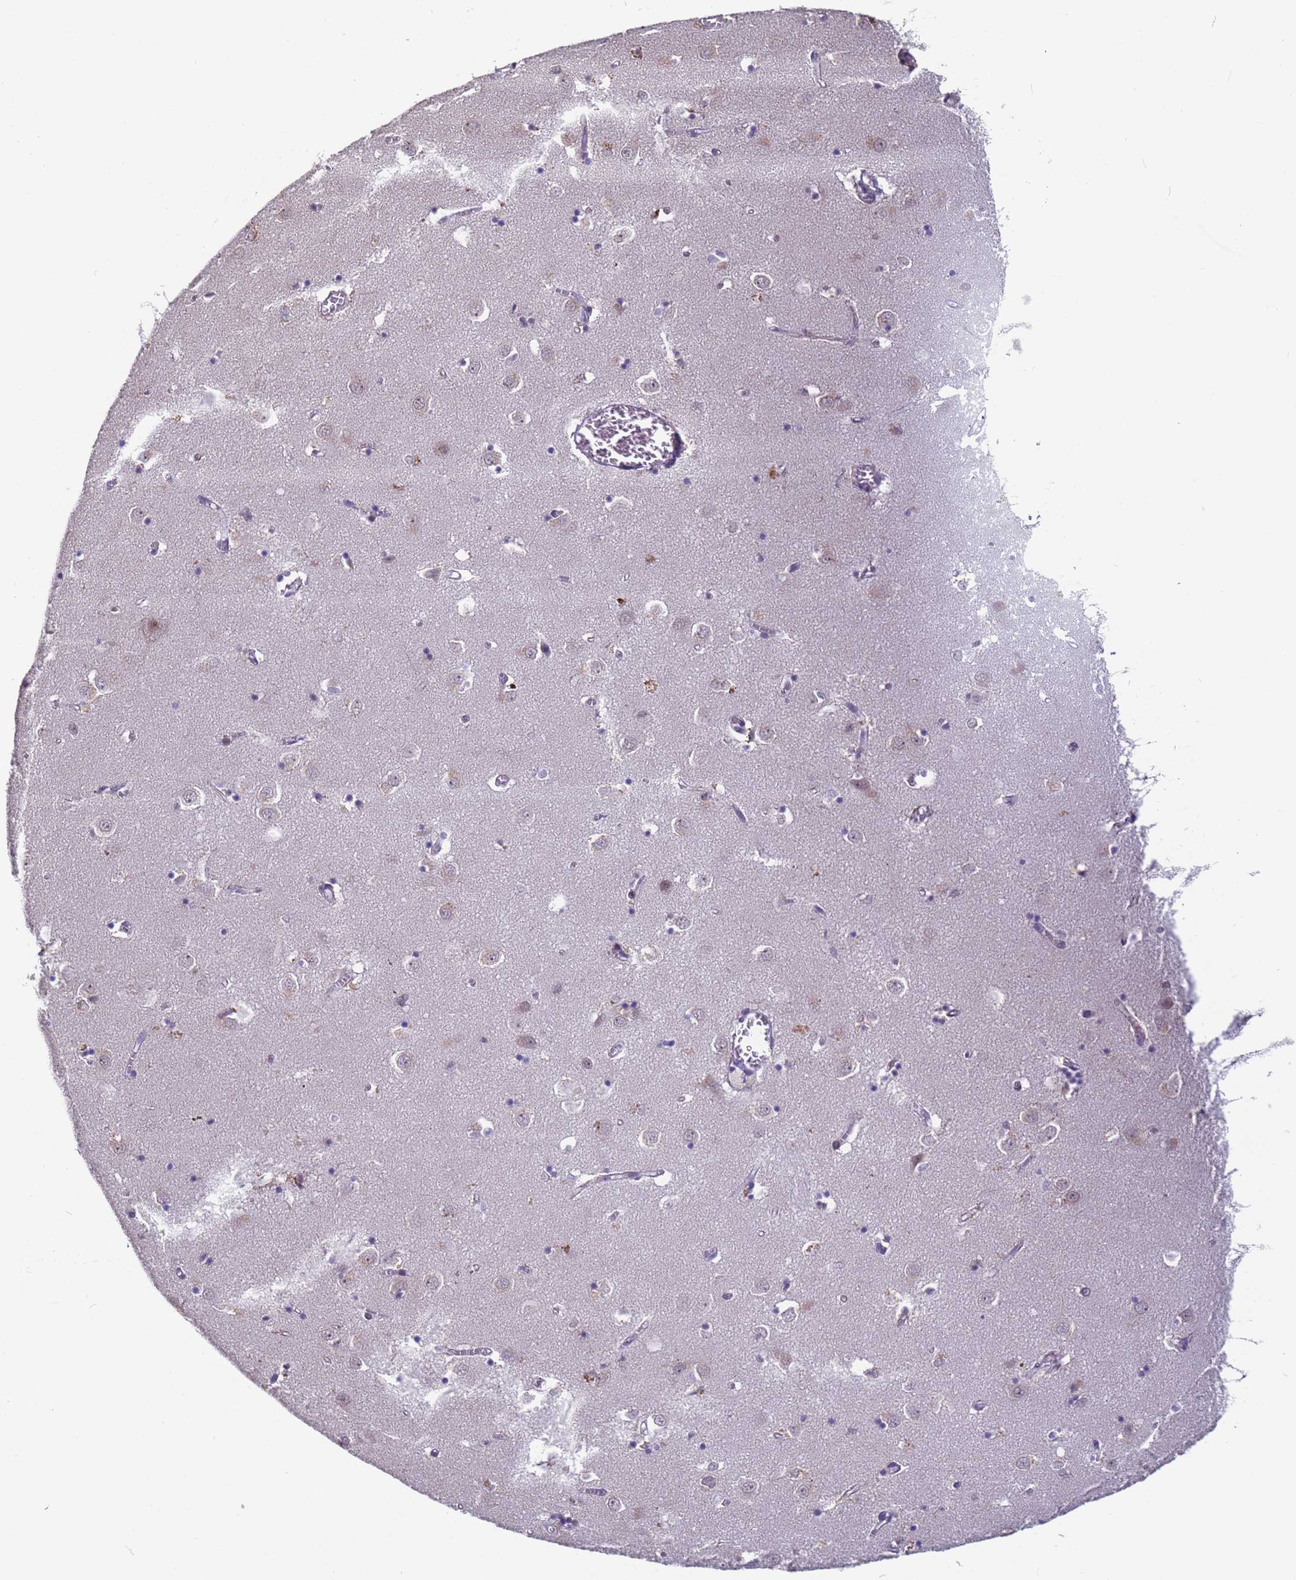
{"staining": {"intensity": "negative", "quantity": "none", "location": "none"}, "tissue": "caudate", "cell_type": "Glial cells", "image_type": "normal", "snomed": [{"axis": "morphology", "description": "Normal tissue, NOS"}, {"axis": "topography", "description": "Lateral ventricle wall"}], "caption": "IHC histopathology image of unremarkable caudate: human caudate stained with DAB displays no significant protein positivity in glial cells.", "gene": "VWA3A", "patient": {"sex": "male", "age": 70}}